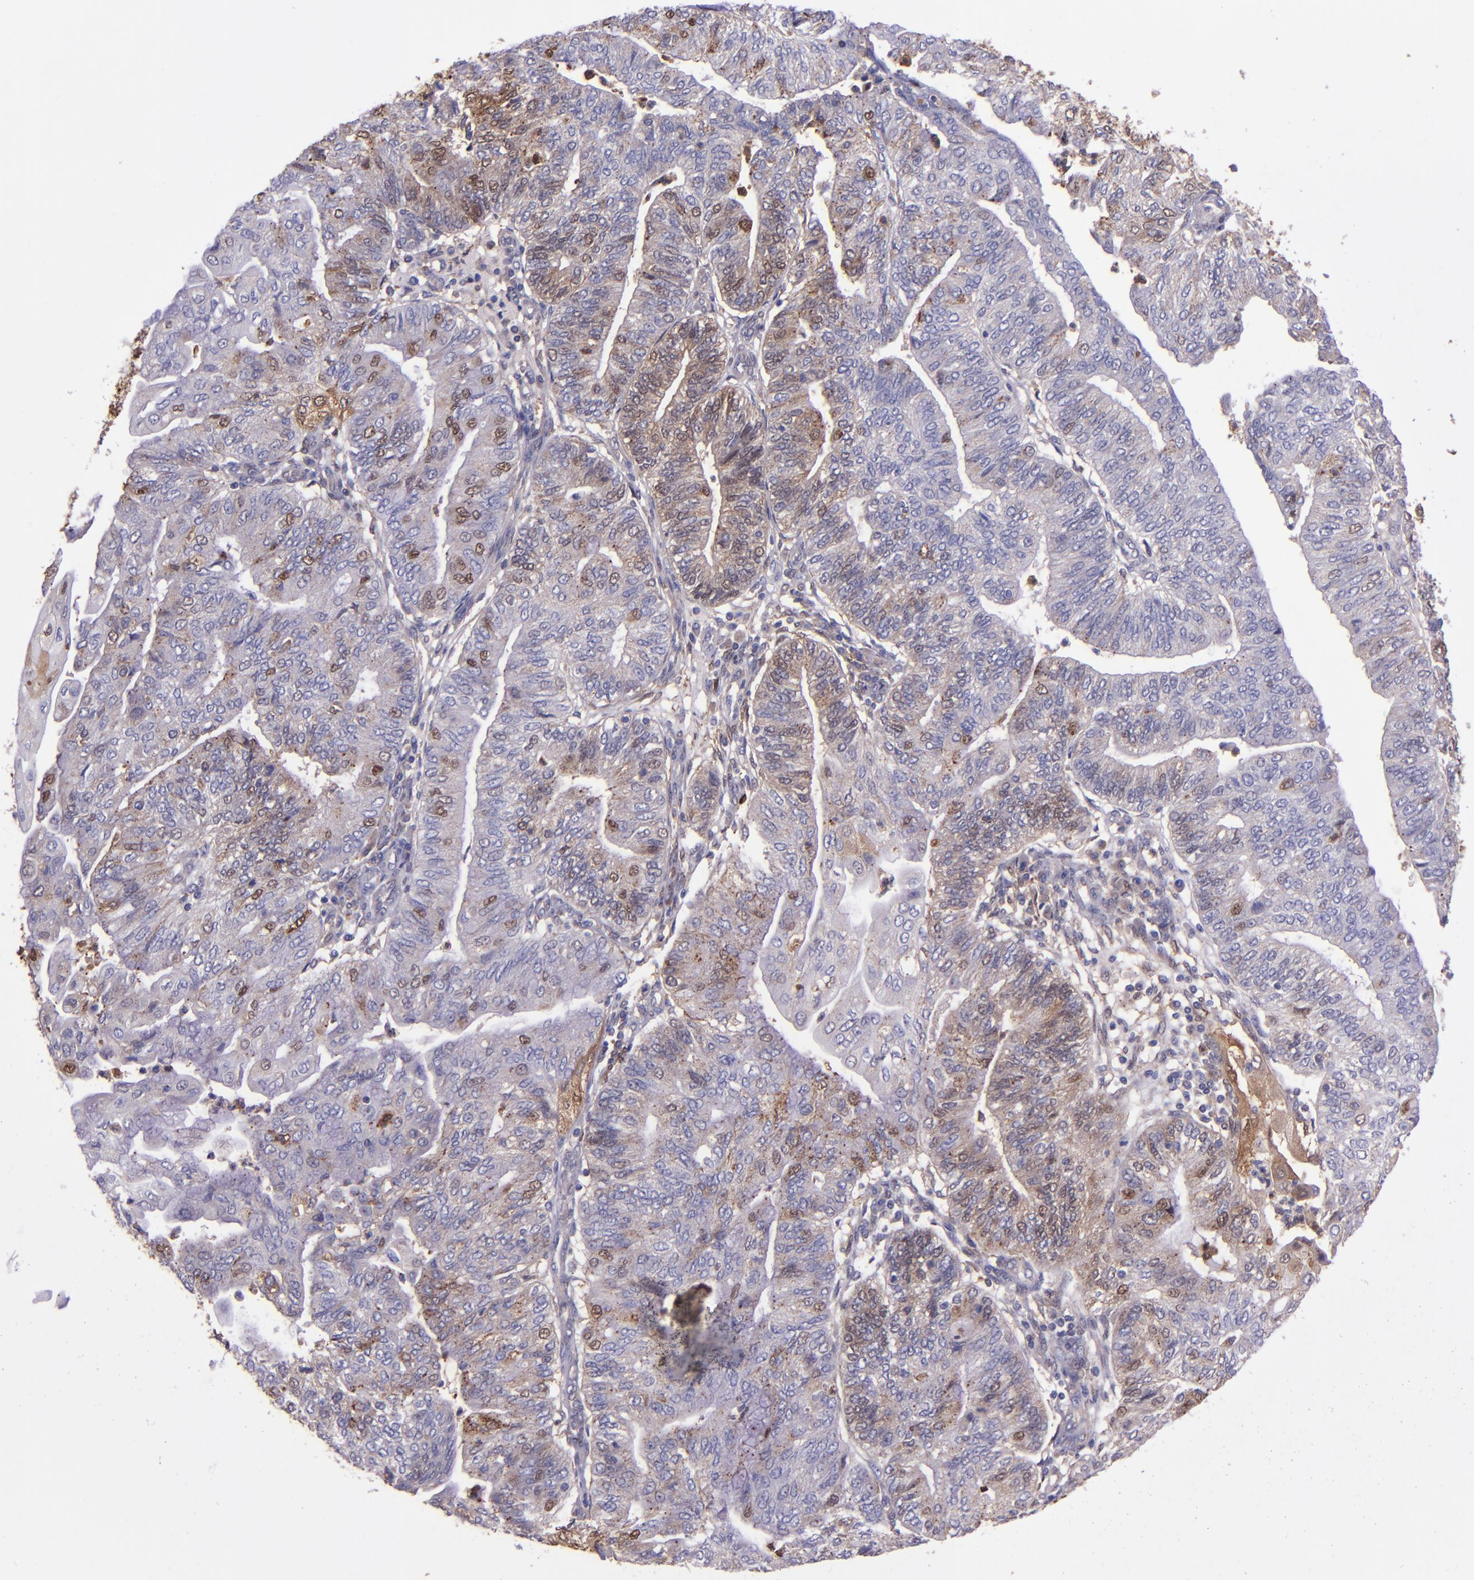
{"staining": {"intensity": "weak", "quantity": "<25%", "location": "cytoplasmic/membranous,nuclear"}, "tissue": "endometrial cancer", "cell_type": "Tumor cells", "image_type": "cancer", "snomed": [{"axis": "morphology", "description": "Adenocarcinoma, NOS"}, {"axis": "topography", "description": "Endometrium"}], "caption": "High power microscopy micrograph of an immunohistochemistry micrograph of adenocarcinoma (endometrial), revealing no significant positivity in tumor cells.", "gene": "WASHC1", "patient": {"sex": "female", "age": 59}}